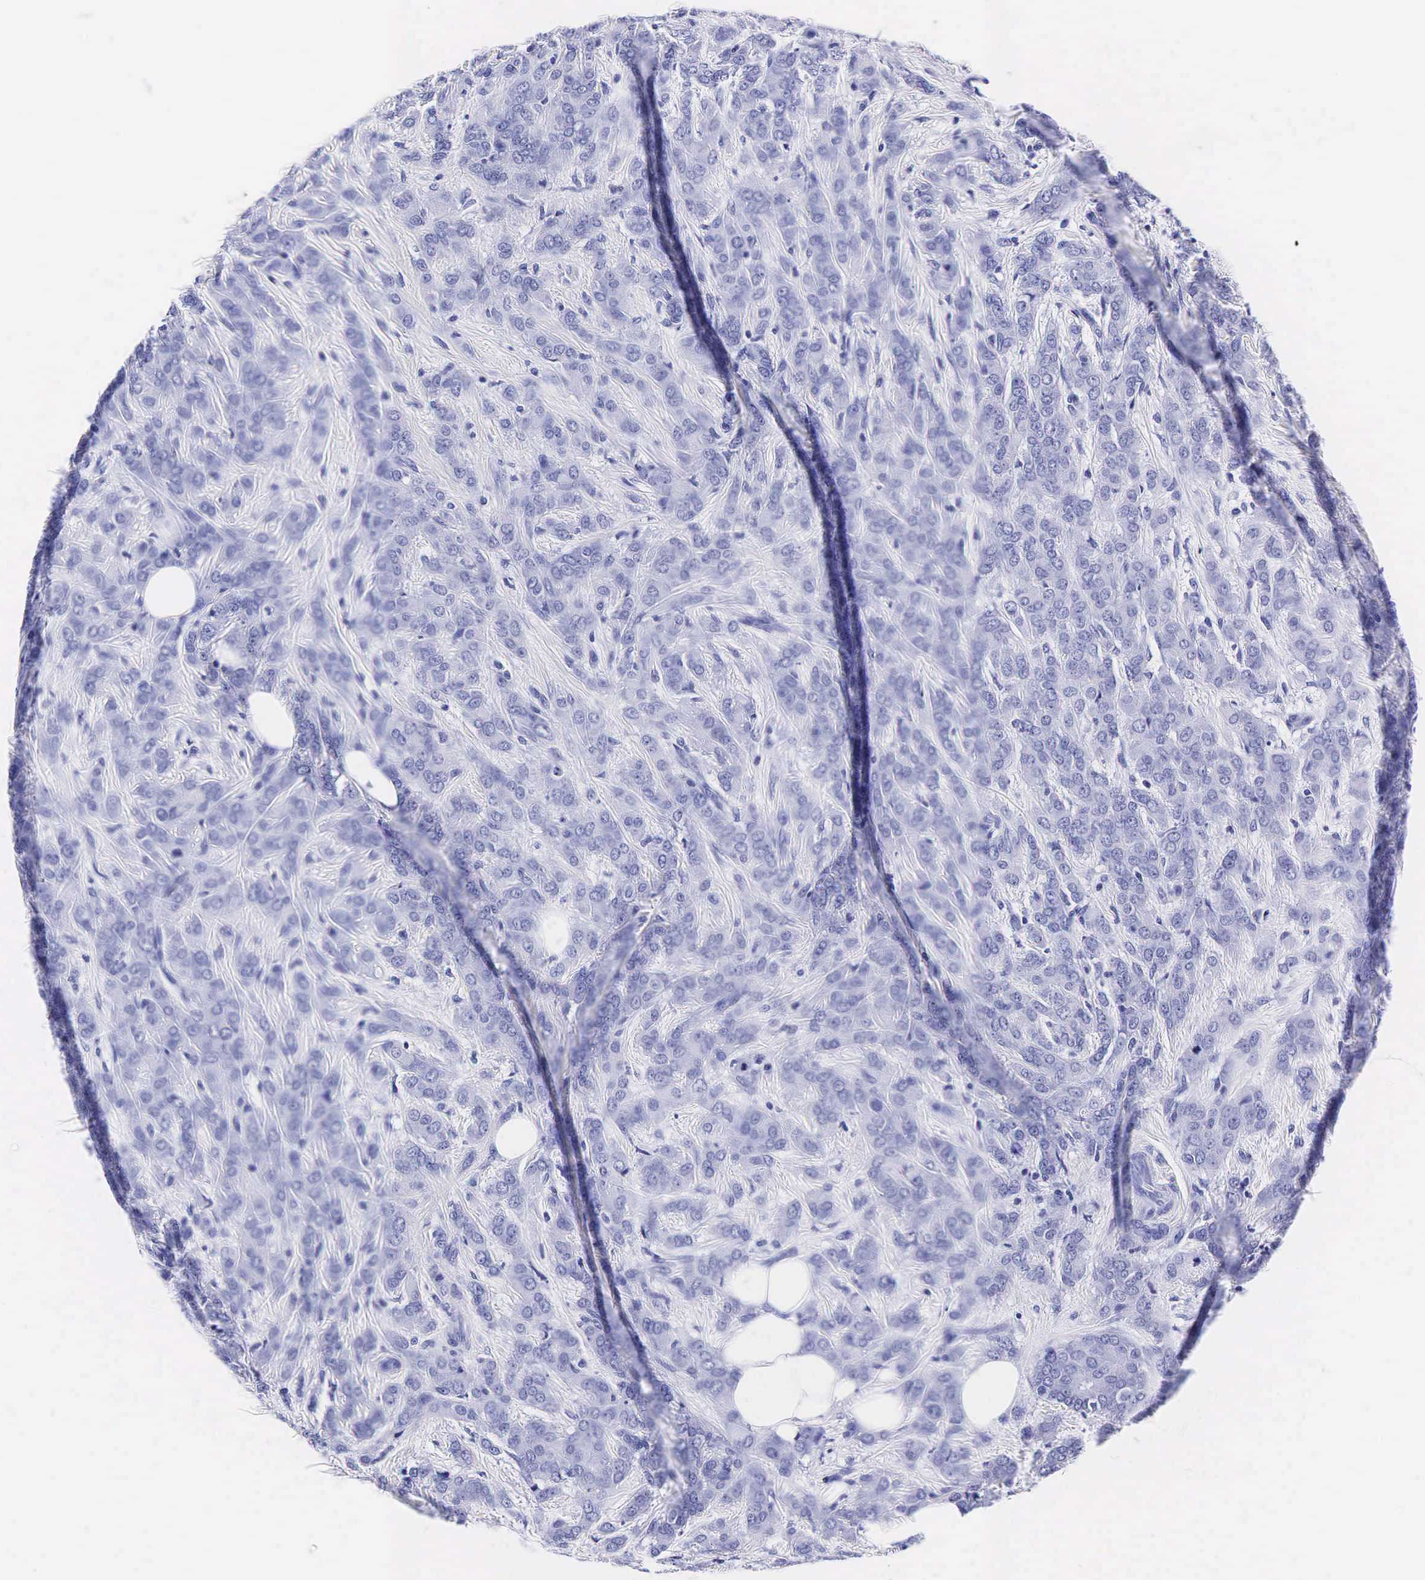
{"staining": {"intensity": "negative", "quantity": "none", "location": "none"}, "tissue": "breast cancer", "cell_type": "Tumor cells", "image_type": "cancer", "snomed": [{"axis": "morphology", "description": "Duct carcinoma"}, {"axis": "topography", "description": "Breast"}], "caption": "Protein analysis of breast cancer (invasive ductal carcinoma) displays no significant expression in tumor cells.", "gene": "KLK3", "patient": {"sex": "female", "age": 53}}